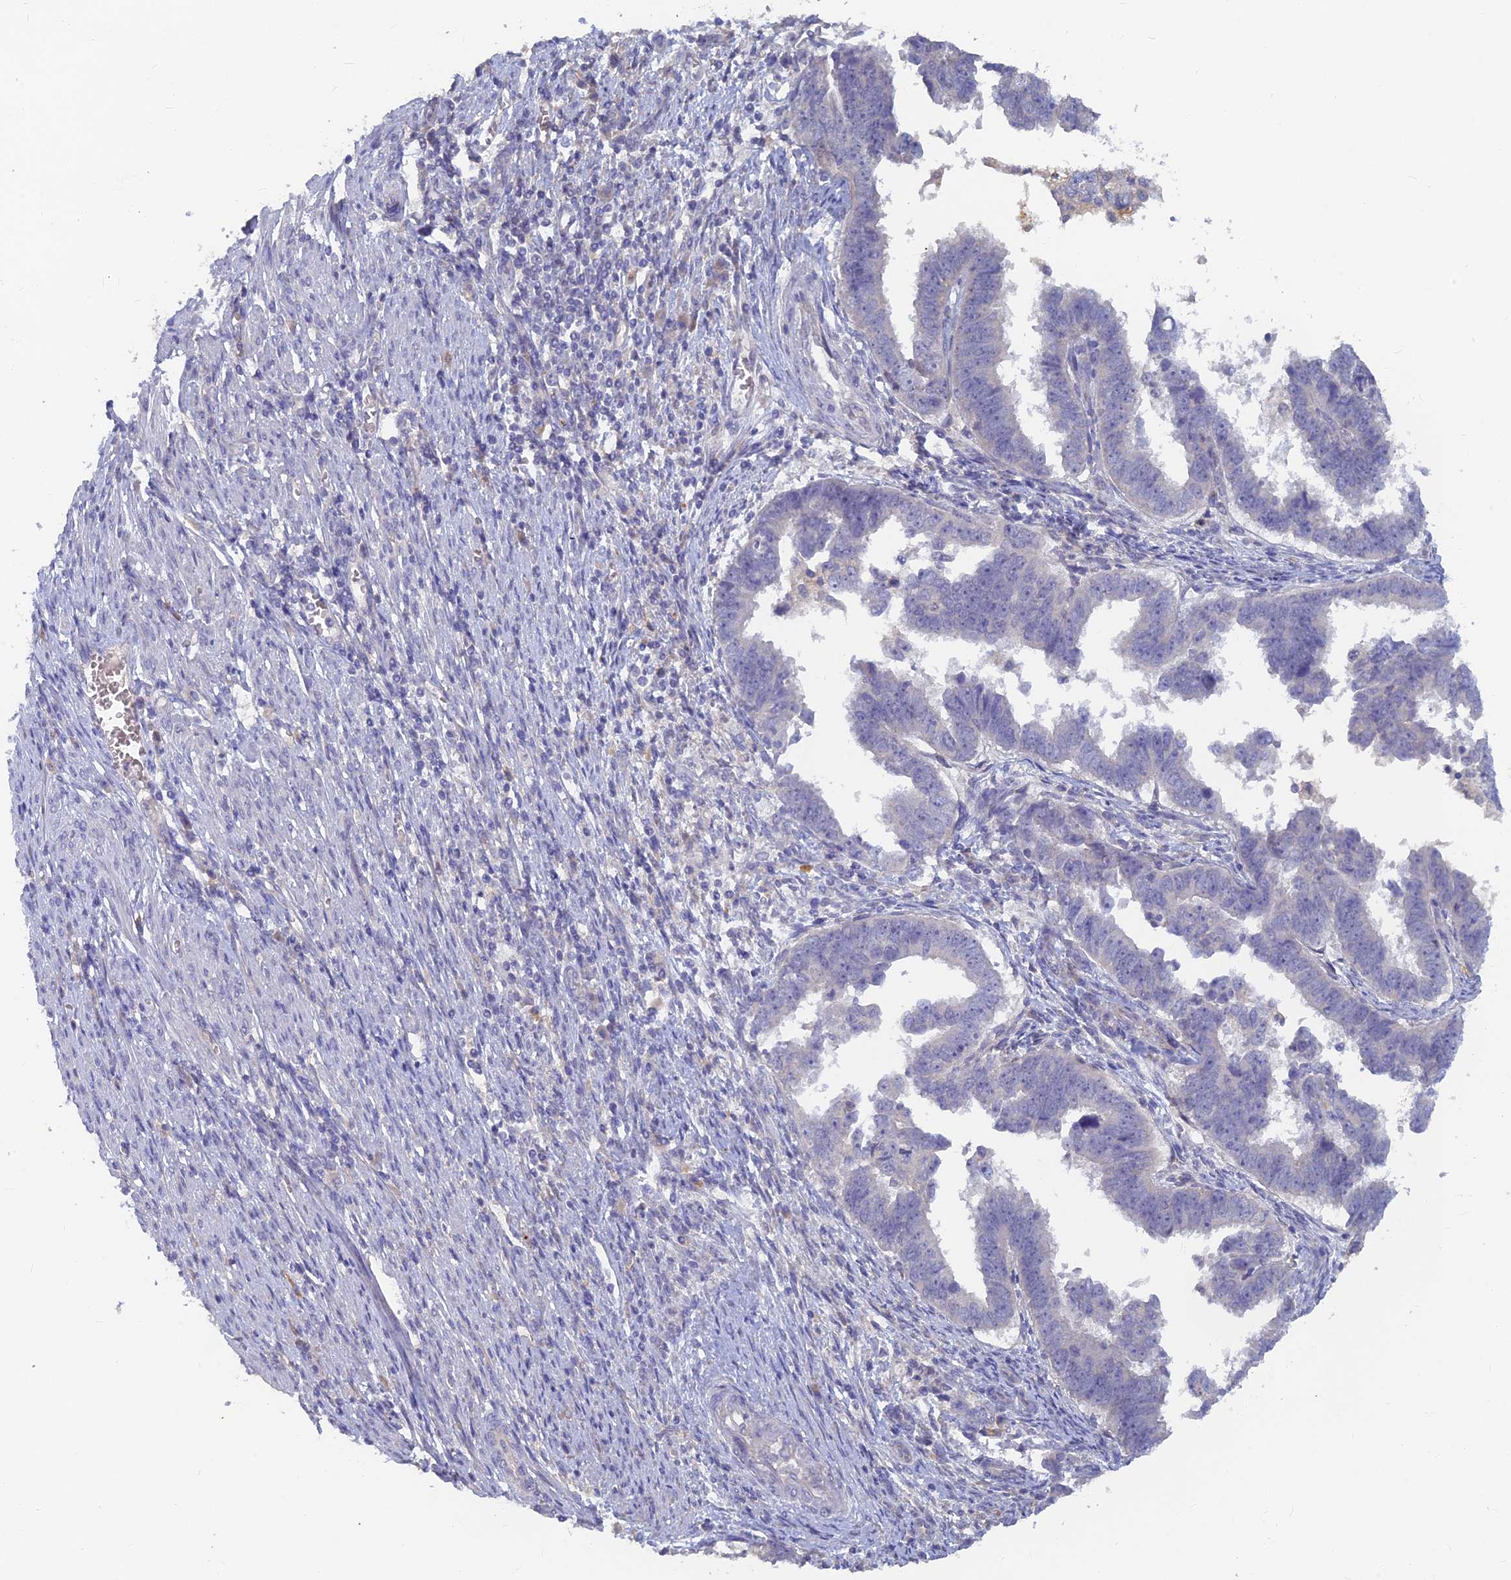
{"staining": {"intensity": "negative", "quantity": "none", "location": "none"}, "tissue": "endometrial cancer", "cell_type": "Tumor cells", "image_type": "cancer", "snomed": [{"axis": "morphology", "description": "Adenocarcinoma, NOS"}, {"axis": "topography", "description": "Endometrium"}], "caption": "The IHC histopathology image has no significant expression in tumor cells of endometrial cancer tissue.", "gene": "ARRDC1", "patient": {"sex": "female", "age": 75}}